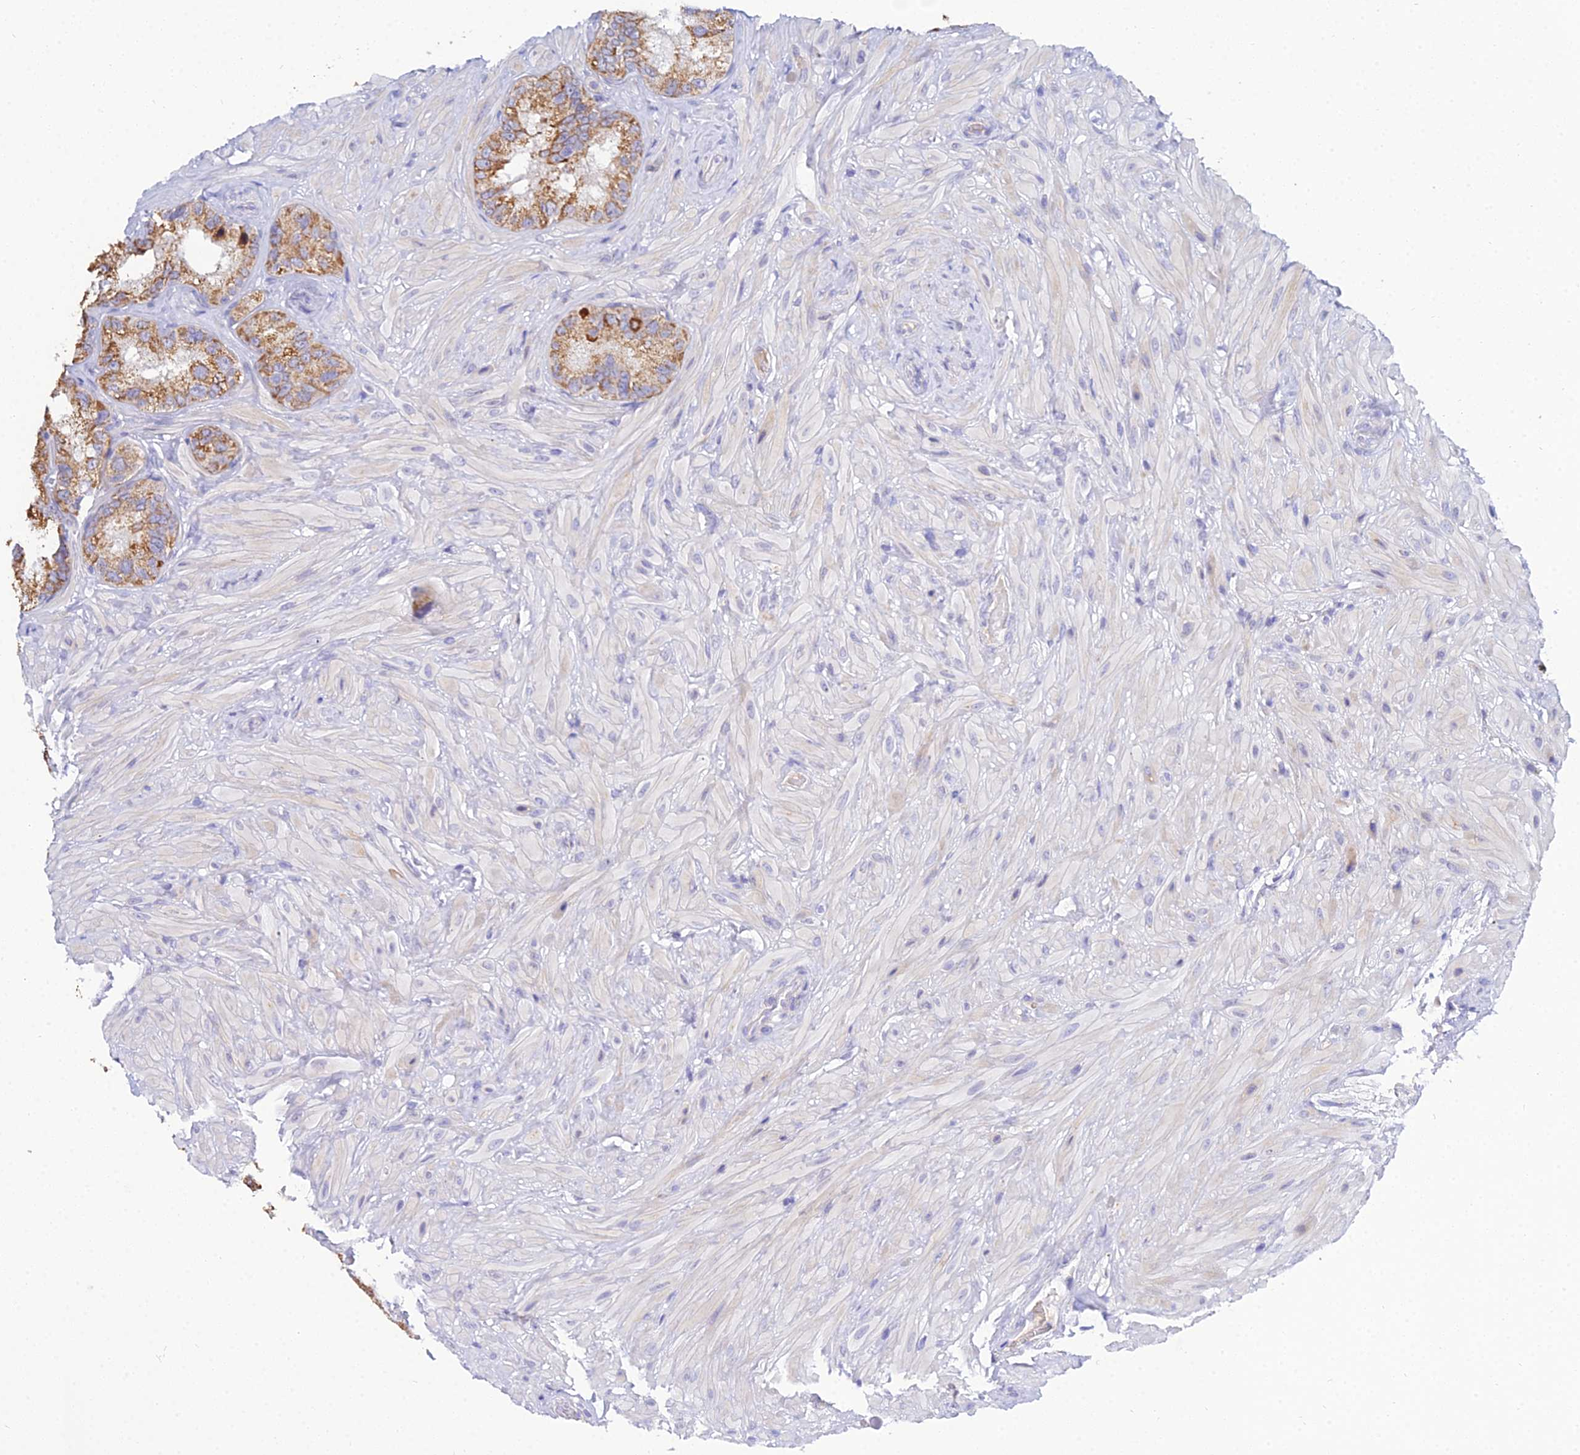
{"staining": {"intensity": "moderate", "quantity": ">75%", "location": "cytoplasmic/membranous"}, "tissue": "seminal vesicle", "cell_type": "Glandular cells", "image_type": "normal", "snomed": [{"axis": "morphology", "description": "Normal tissue, NOS"}, {"axis": "topography", "description": "Seminal veicle"}, {"axis": "topography", "description": "Peripheral nerve tissue"}], "caption": "Glandular cells reveal moderate cytoplasmic/membranous expression in about >75% of cells in unremarkable seminal vesicle. Immunohistochemistry (ihc) stains the protein in brown and the nuclei are stained blue.", "gene": "ZXDA", "patient": {"sex": "male", "age": 67}}